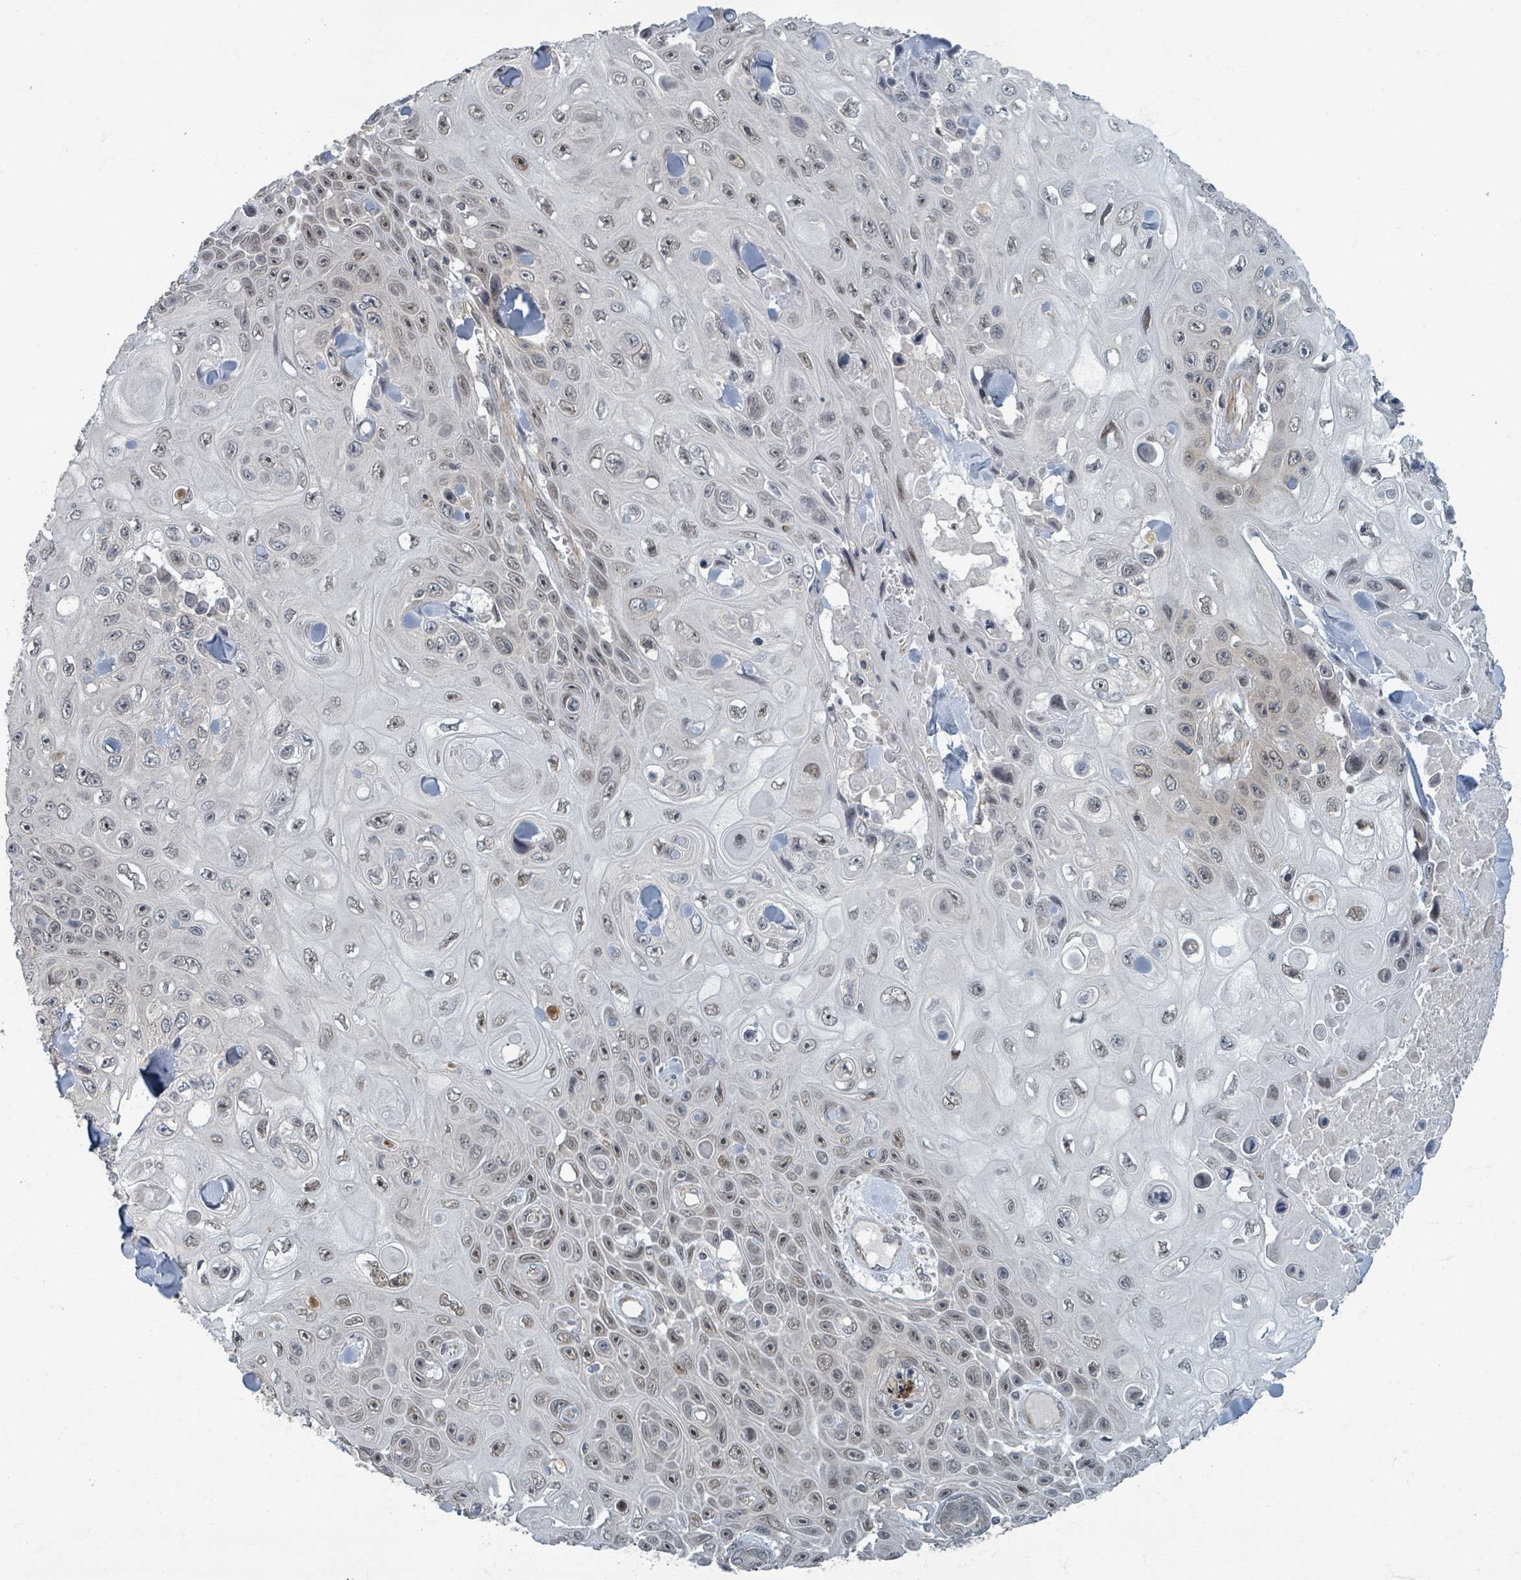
{"staining": {"intensity": "weak", "quantity": ">75%", "location": "nuclear"}, "tissue": "skin cancer", "cell_type": "Tumor cells", "image_type": "cancer", "snomed": [{"axis": "morphology", "description": "Squamous cell carcinoma, NOS"}, {"axis": "topography", "description": "Skin"}], "caption": "This photomicrograph exhibits IHC staining of human skin squamous cell carcinoma, with low weak nuclear positivity in about >75% of tumor cells.", "gene": "INTS15", "patient": {"sex": "male", "age": 82}}